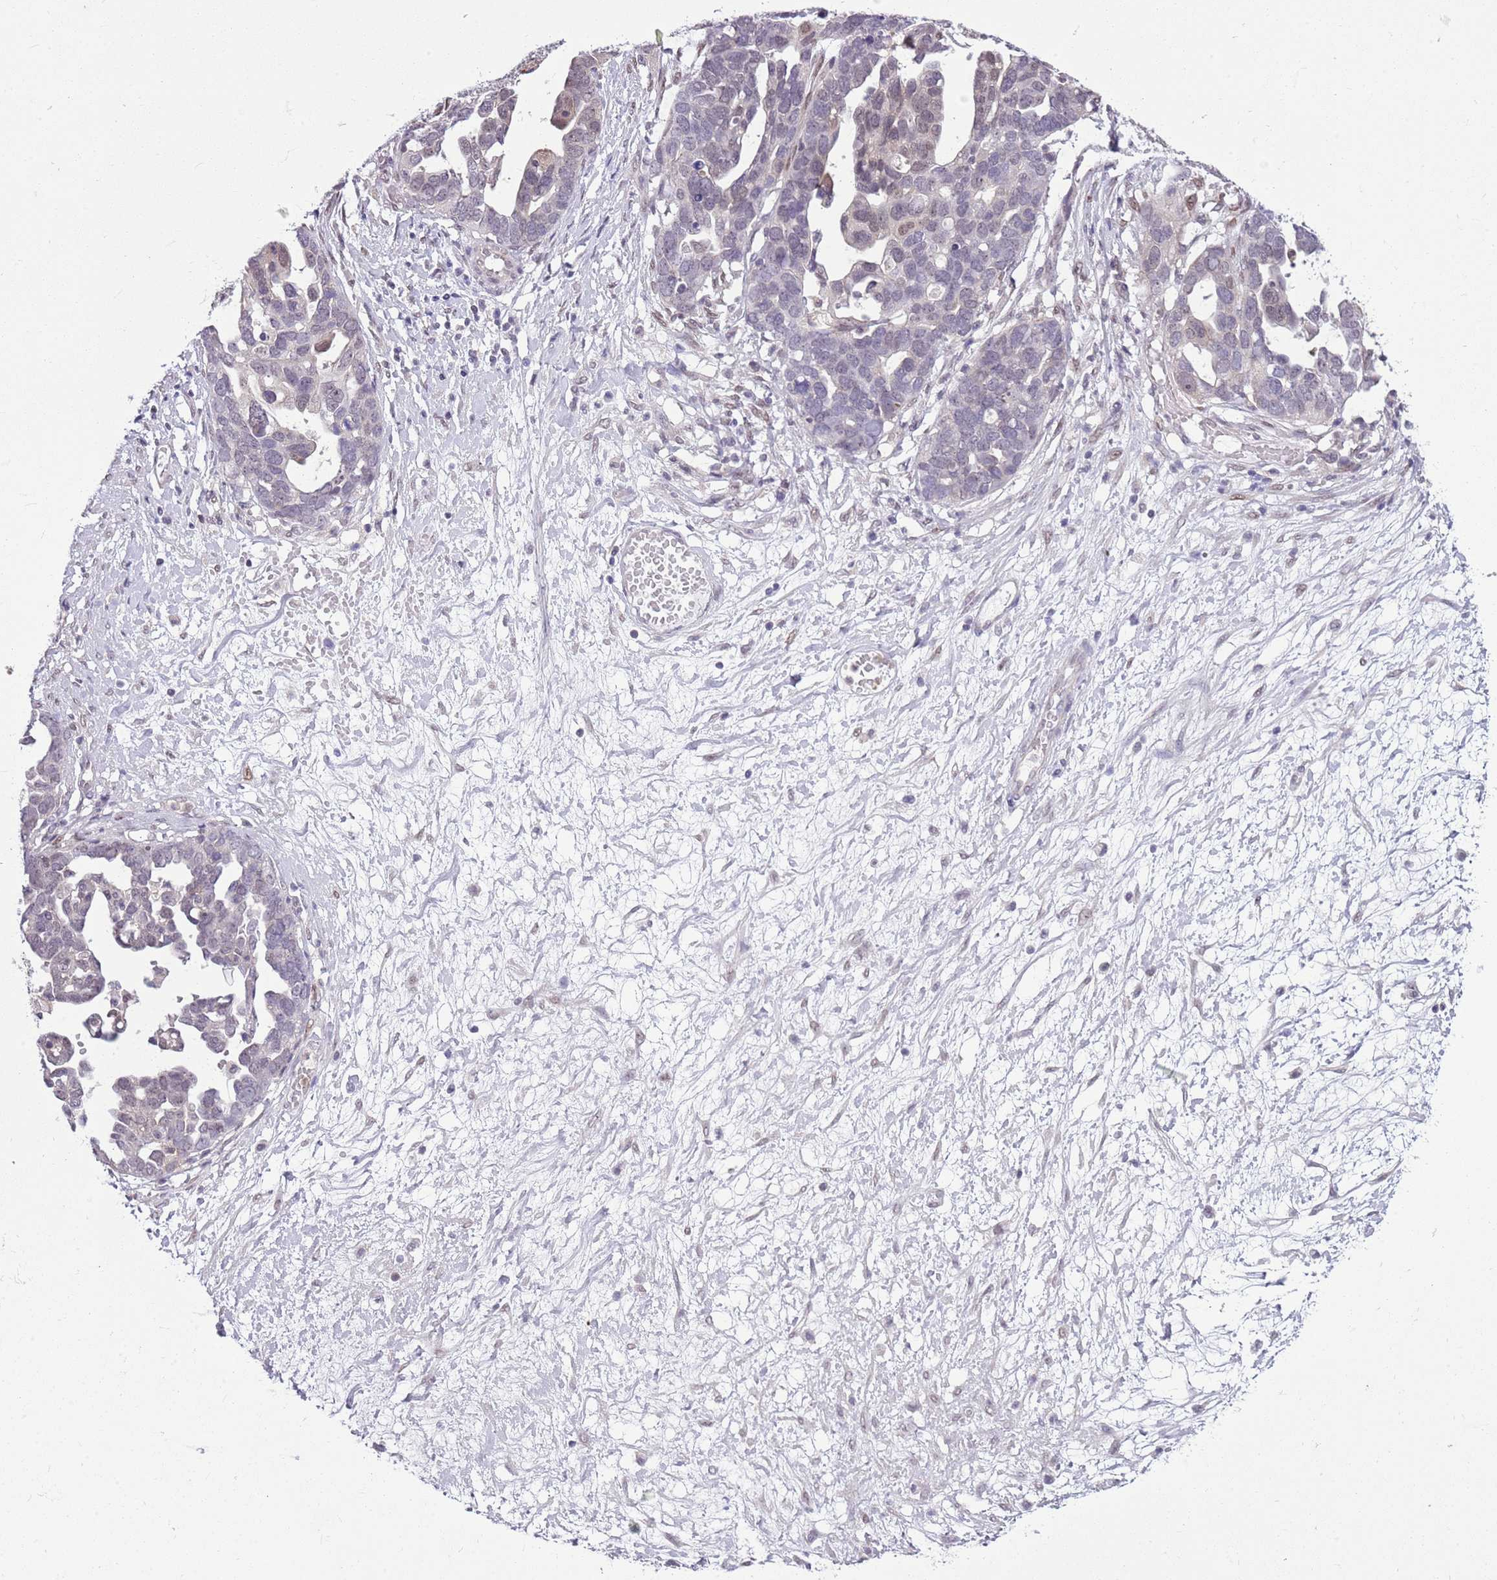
{"staining": {"intensity": "weak", "quantity": "<25%", "location": "nuclear"}, "tissue": "ovarian cancer", "cell_type": "Tumor cells", "image_type": "cancer", "snomed": [{"axis": "morphology", "description": "Cystadenocarcinoma, serous, NOS"}, {"axis": "topography", "description": "Ovary"}], "caption": "High magnification brightfield microscopy of ovarian cancer (serous cystadenocarcinoma) stained with DAB (3,3'-diaminobenzidine) (brown) and counterstained with hematoxylin (blue): tumor cells show no significant positivity.", "gene": "DHX32", "patient": {"sex": "female", "age": 54}}